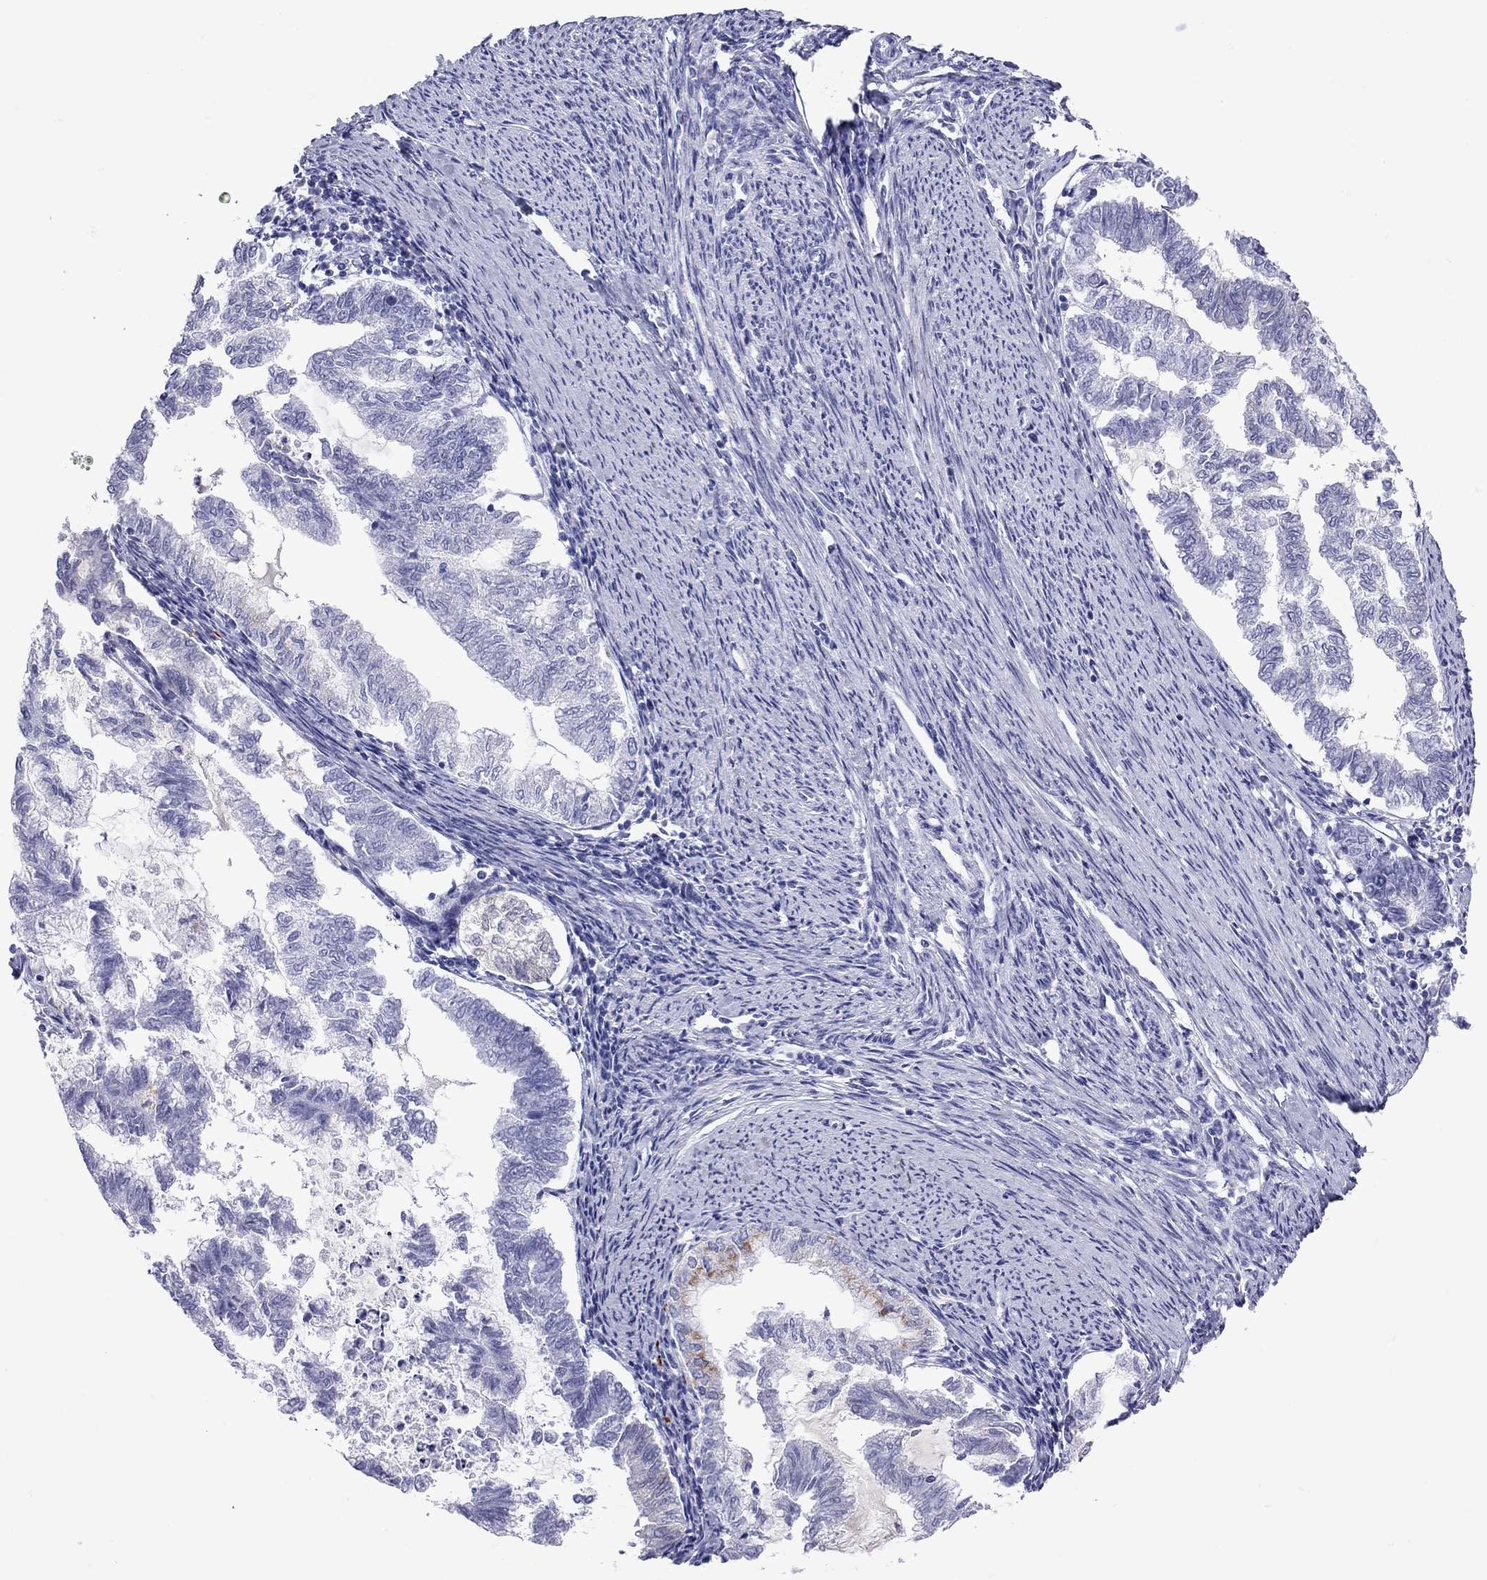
{"staining": {"intensity": "negative", "quantity": "none", "location": "none"}, "tissue": "endometrial cancer", "cell_type": "Tumor cells", "image_type": "cancer", "snomed": [{"axis": "morphology", "description": "Adenocarcinoma, NOS"}, {"axis": "topography", "description": "Endometrium"}], "caption": "A high-resolution micrograph shows IHC staining of adenocarcinoma (endometrial), which exhibits no significant positivity in tumor cells. The staining is performed using DAB brown chromogen with nuclei counter-stained in using hematoxylin.", "gene": "GRIA2", "patient": {"sex": "female", "age": 79}}